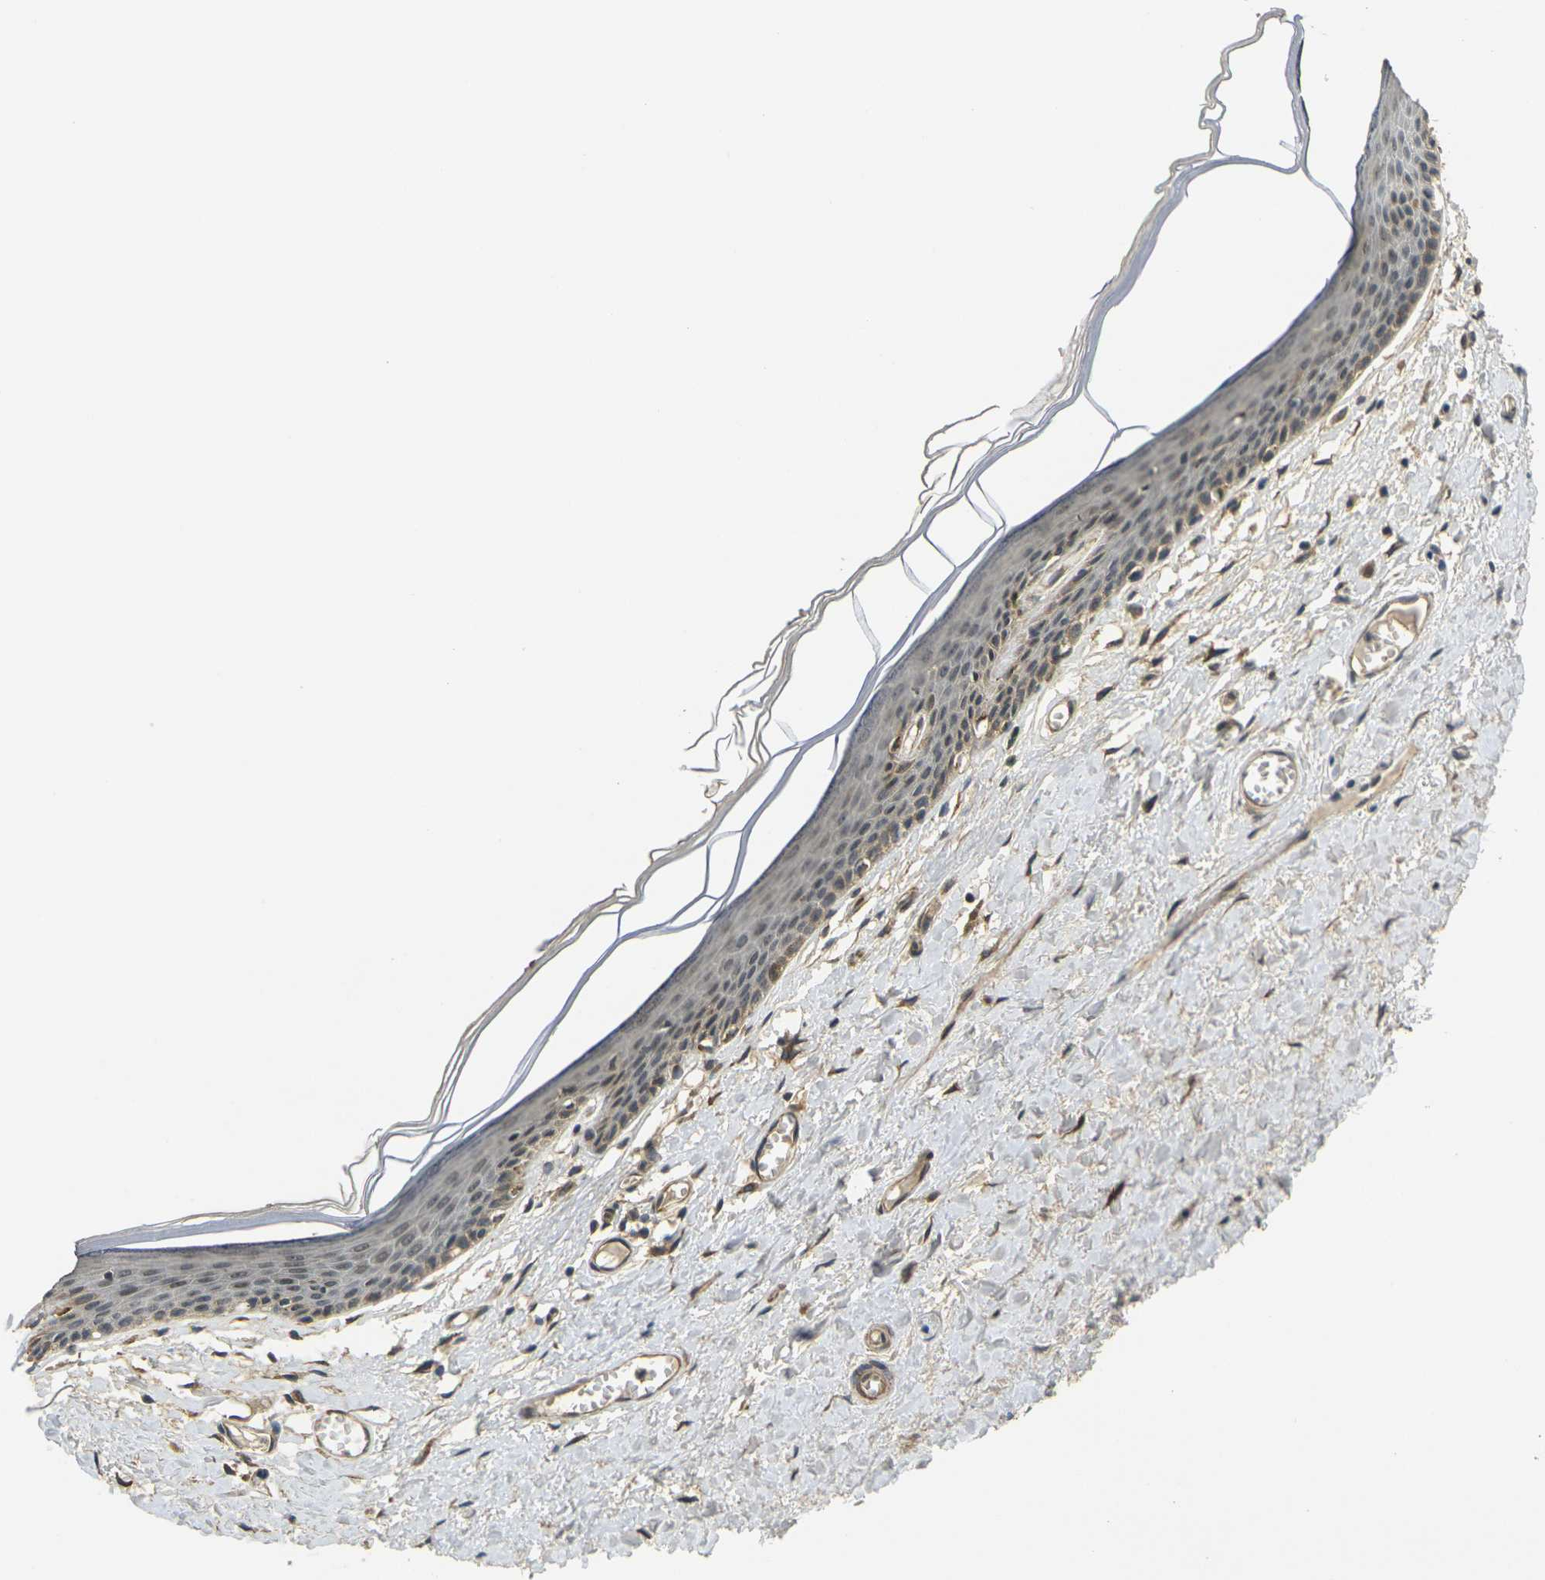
{"staining": {"intensity": "weak", "quantity": "25%-75%", "location": "cytoplasmic/membranous,nuclear"}, "tissue": "skin", "cell_type": "Epidermal cells", "image_type": "normal", "snomed": [{"axis": "morphology", "description": "Normal tissue, NOS"}, {"axis": "topography", "description": "Vulva"}], "caption": "This is a photomicrograph of IHC staining of unremarkable skin, which shows weak positivity in the cytoplasmic/membranous,nuclear of epidermal cells.", "gene": "FUT11", "patient": {"sex": "female", "age": 54}}